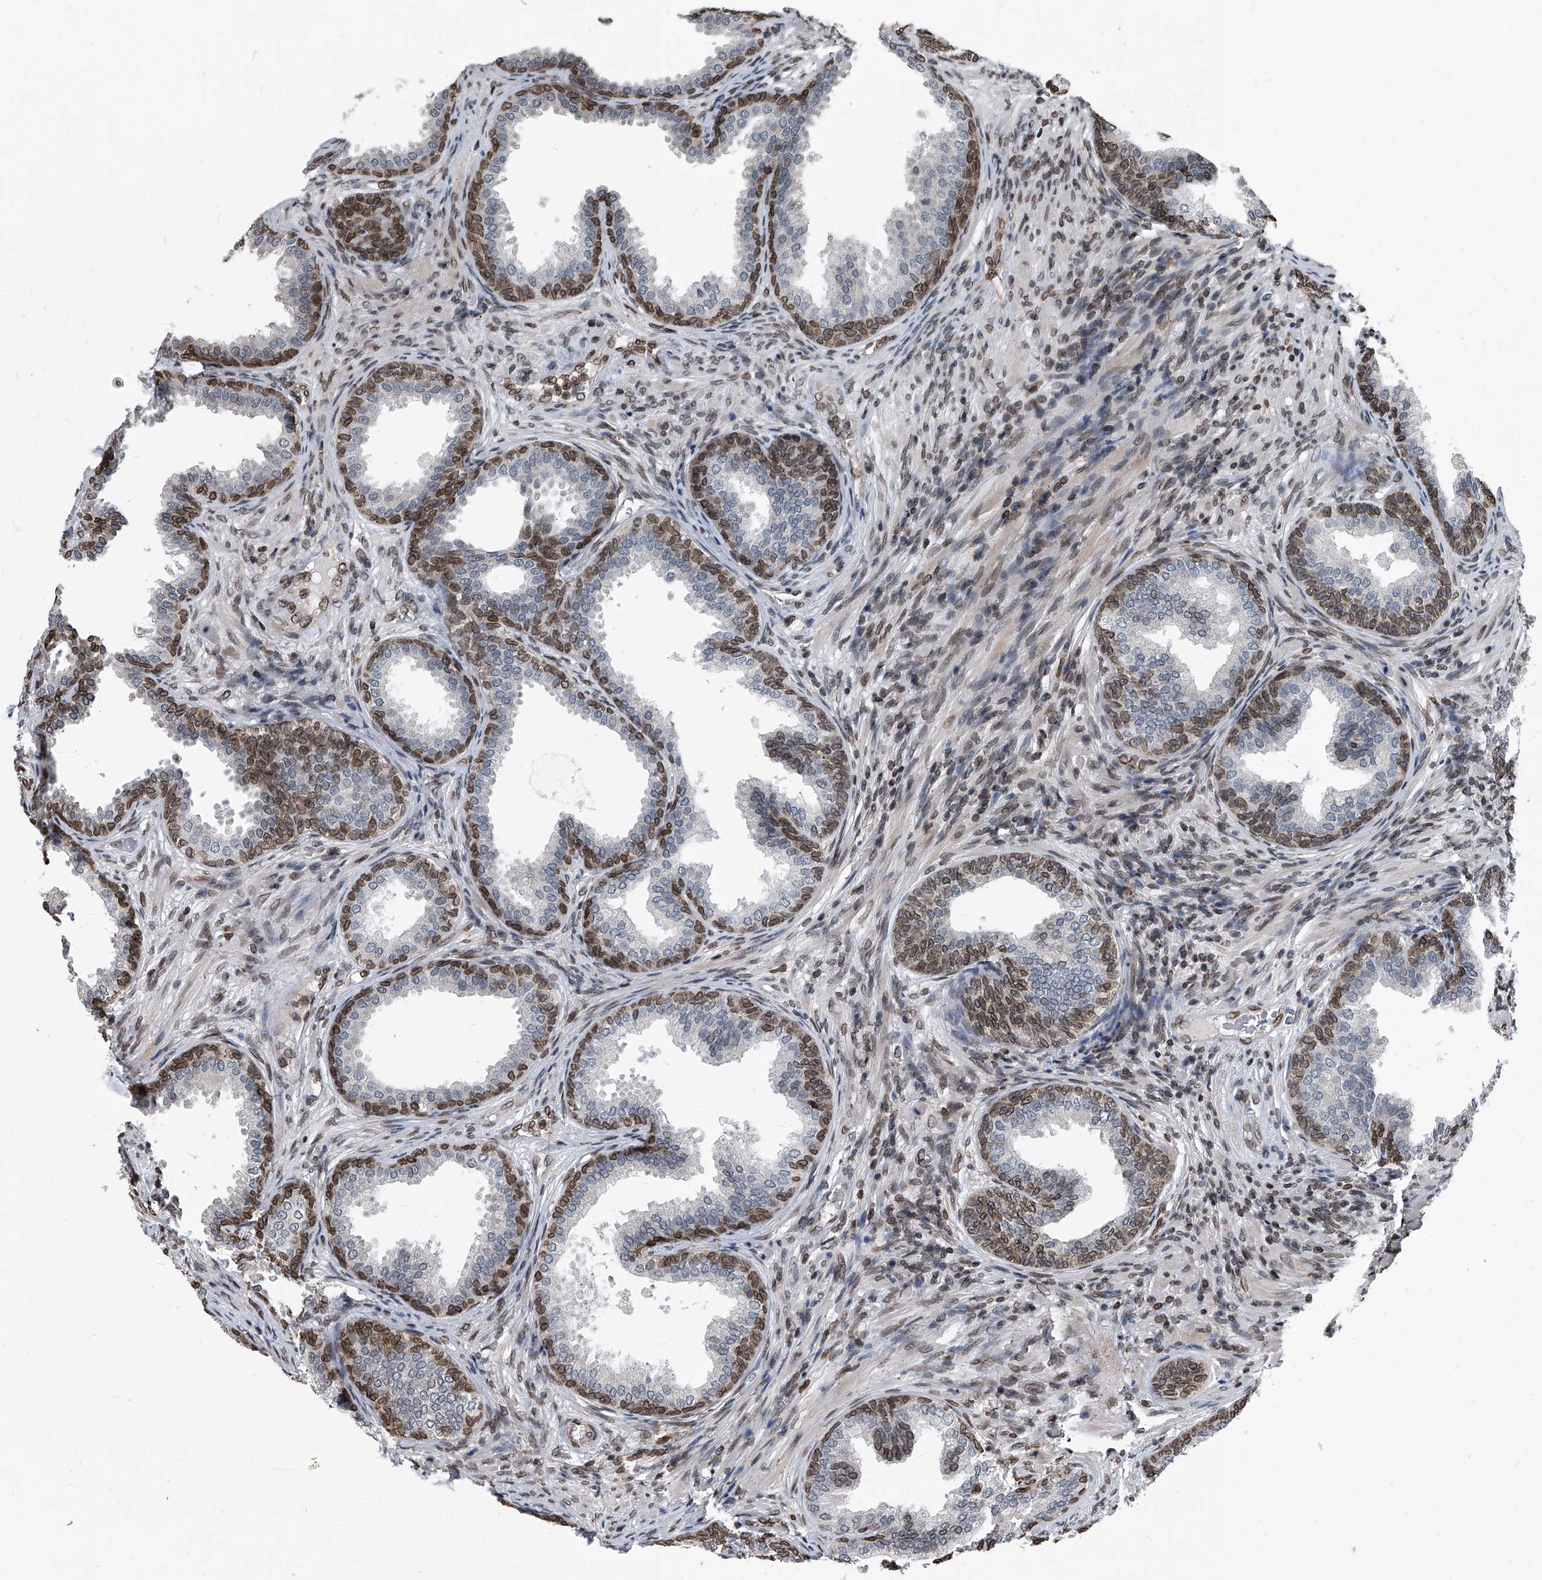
{"staining": {"intensity": "moderate", "quantity": "25%-75%", "location": "cytoplasmic/membranous,nuclear"}, "tissue": "prostate", "cell_type": "Glandular cells", "image_type": "normal", "snomed": [{"axis": "morphology", "description": "Normal tissue, NOS"}, {"axis": "topography", "description": "Prostate"}], "caption": "Immunohistochemistry (IHC) photomicrograph of benign human prostate stained for a protein (brown), which exhibits medium levels of moderate cytoplasmic/membranous,nuclear expression in approximately 25%-75% of glandular cells.", "gene": "PHF20", "patient": {"sex": "male", "age": 76}}